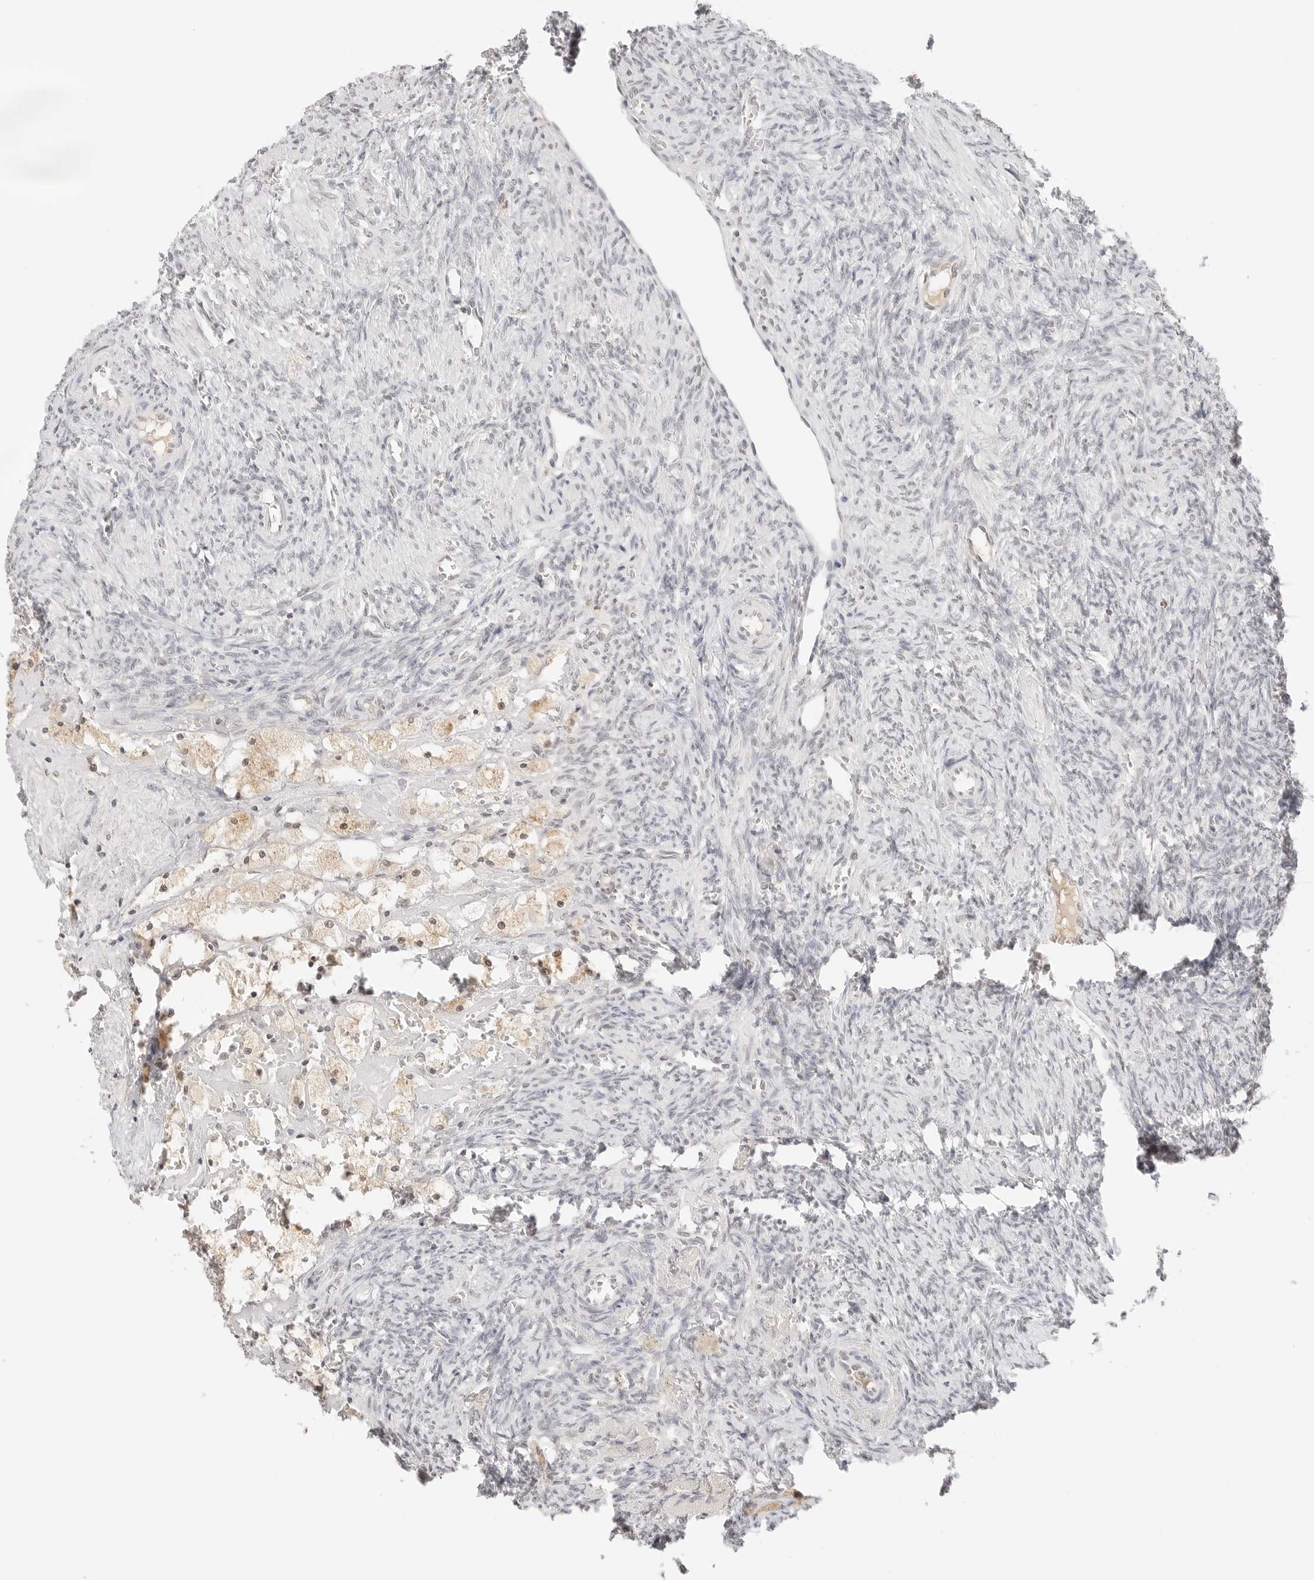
{"staining": {"intensity": "negative", "quantity": "none", "location": "none"}, "tissue": "ovary", "cell_type": "Ovarian stroma cells", "image_type": "normal", "snomed": [{"axis": "morphology", "description": "Normal tissue, NOS"}, {"axis": "topography", "description": "Ovary"}], "caption": "IHC image of benign ovary: human ovary stained with DAB (3,3'-diaminobenzidine) shows no significant protein expression in ovarian stroma cells.", "gene": "SEPTIN4", "patient": {"sex": "female", "age": 41}}